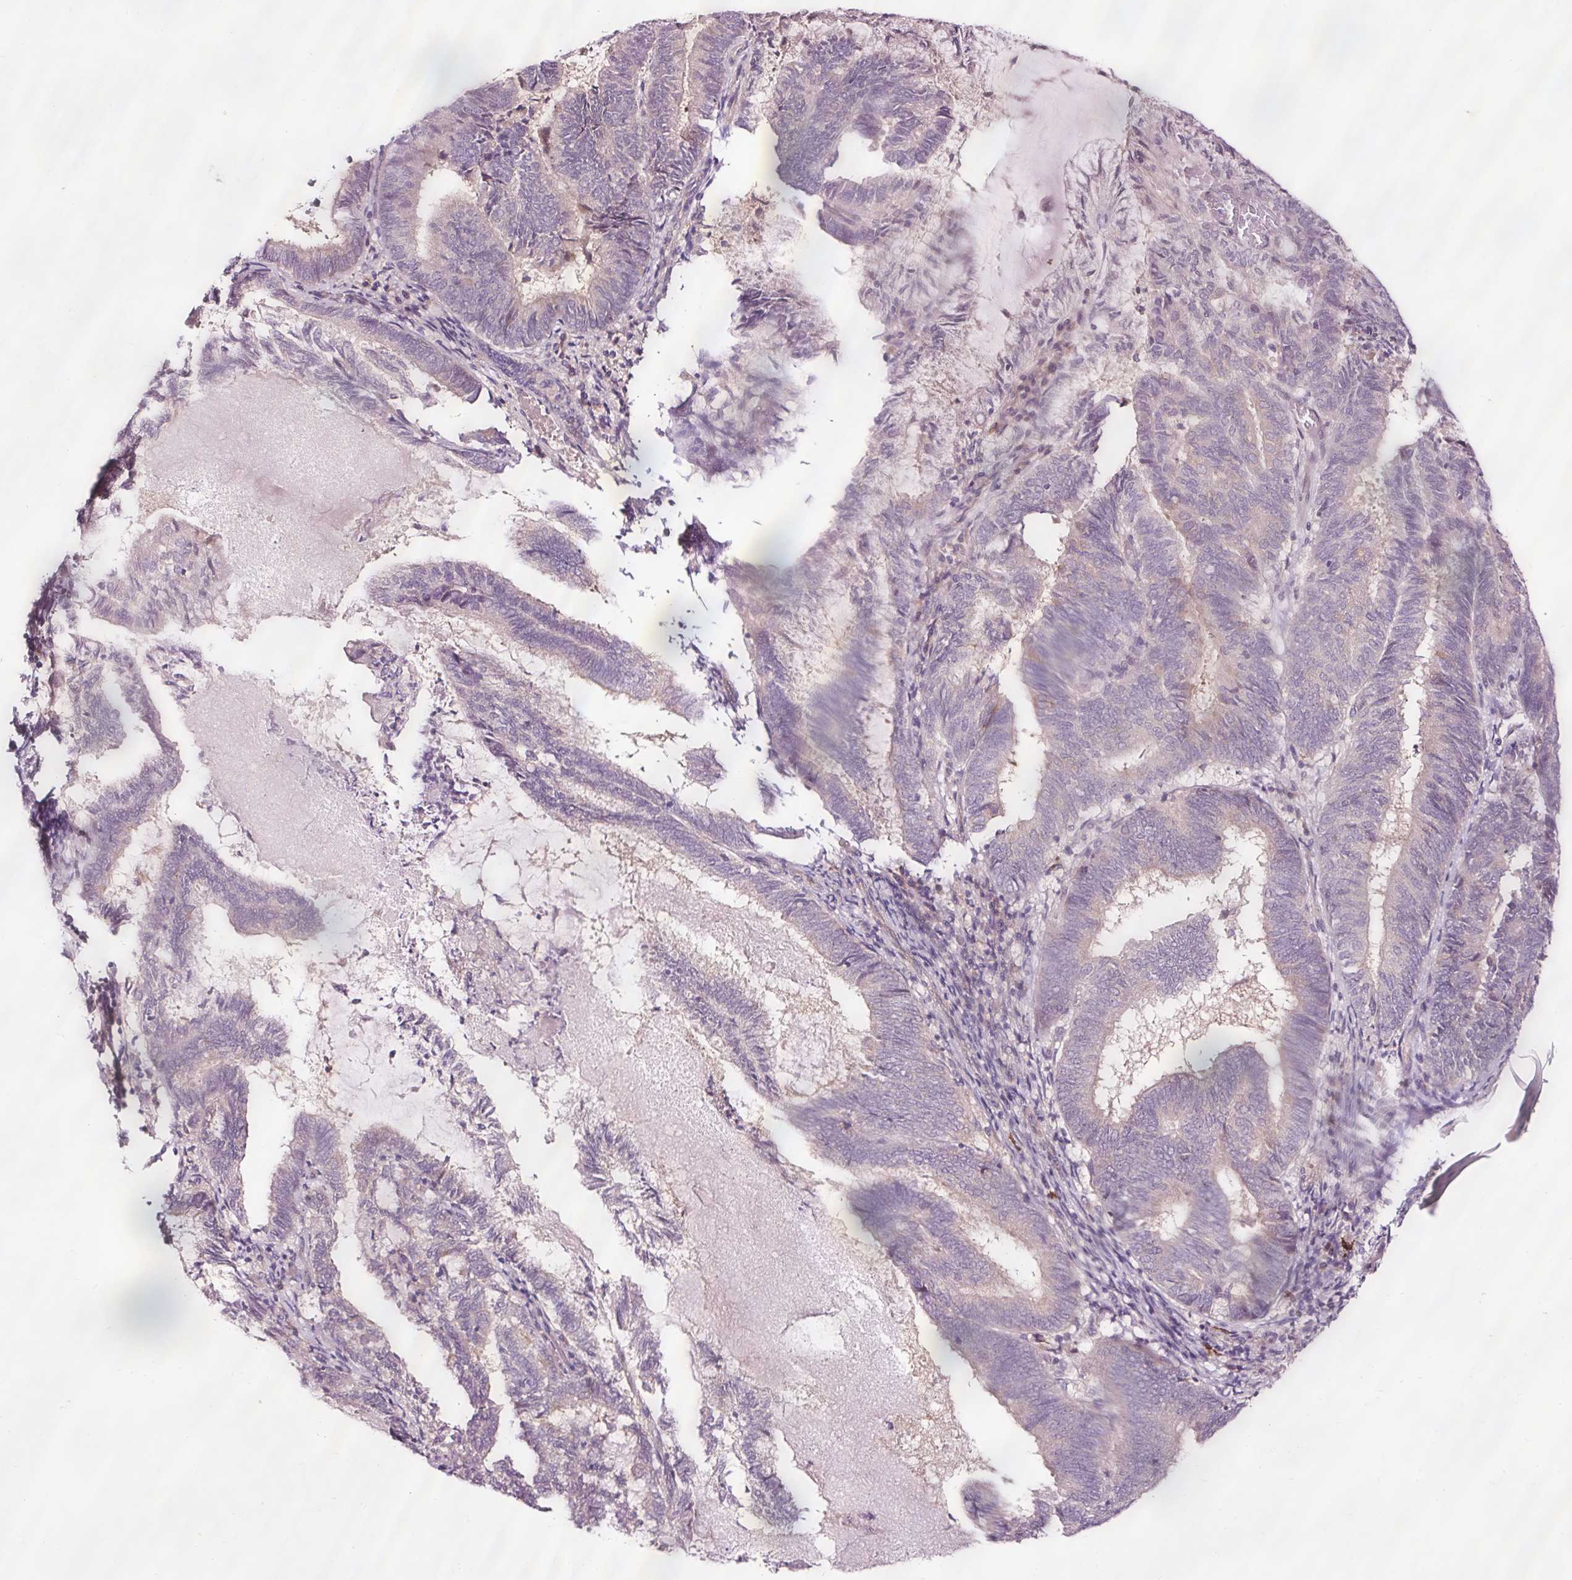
{"staining": {"intensity": "negative", "quantity": "none", "location": "none"}, "tissue": "endometrial cancer", "cell_type": "Tumor cells", "image_type": "cancer", "snomed": [{"axis": "morphology", "description": "Adenocarcinoma, NOS"}, {"axis": "topography", "description": "Endometrium"}], "caption": "DAB immunohistochemical staining of endometrial cancer (adenocarcinoma) demonstrates no significant expression in tumor cells. The staining was performed using DAB to visualize the protein expression in brown, while the nuclei were stained in blue with hematoxylin (Magnification: 20x).", "gene": "UTP14A", "patient": {"sex": "female", "age": 80}}